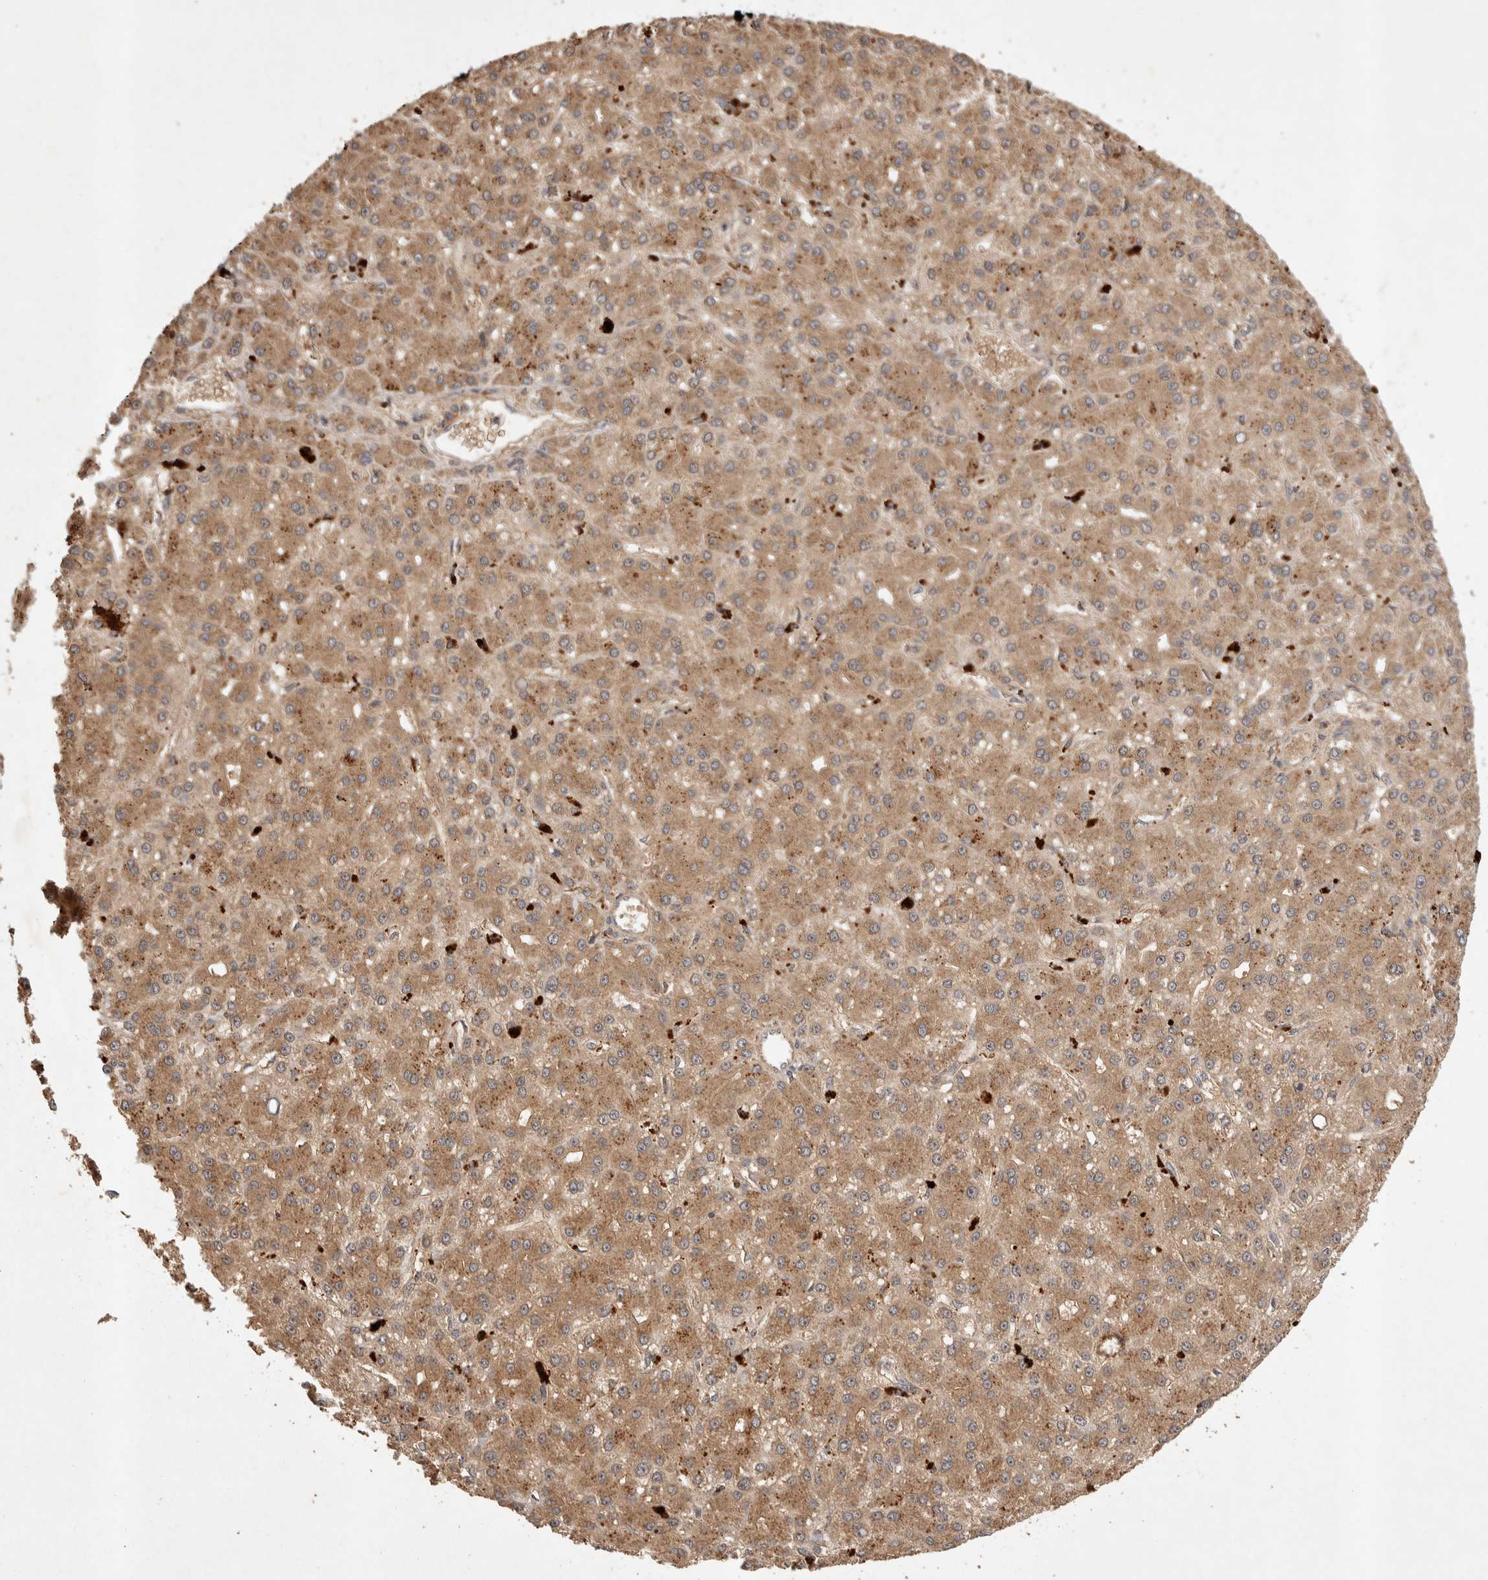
{"staining": {"intensity": "moderate", "quantity": ">75%", "location": "cytoplasmic/membranous"}, "tissue": "liver cancer", "cell_type": "Tumor cells", "image_type": "cancer", "snomed": [{"axis": "morphology", "description": "Carcinoma, Hepatocellular, NOS"}, {"axis": "topography", "description": "Liver"}], "caption": "A medium amount of moderate cytoplasmic/membranous positivity is present in about >75% of tumor cells in liver cancer (hepatocellular carcinoma) tissue.", "gene": "NSMAF", "patient": {"sex": "male", "age": 67}}